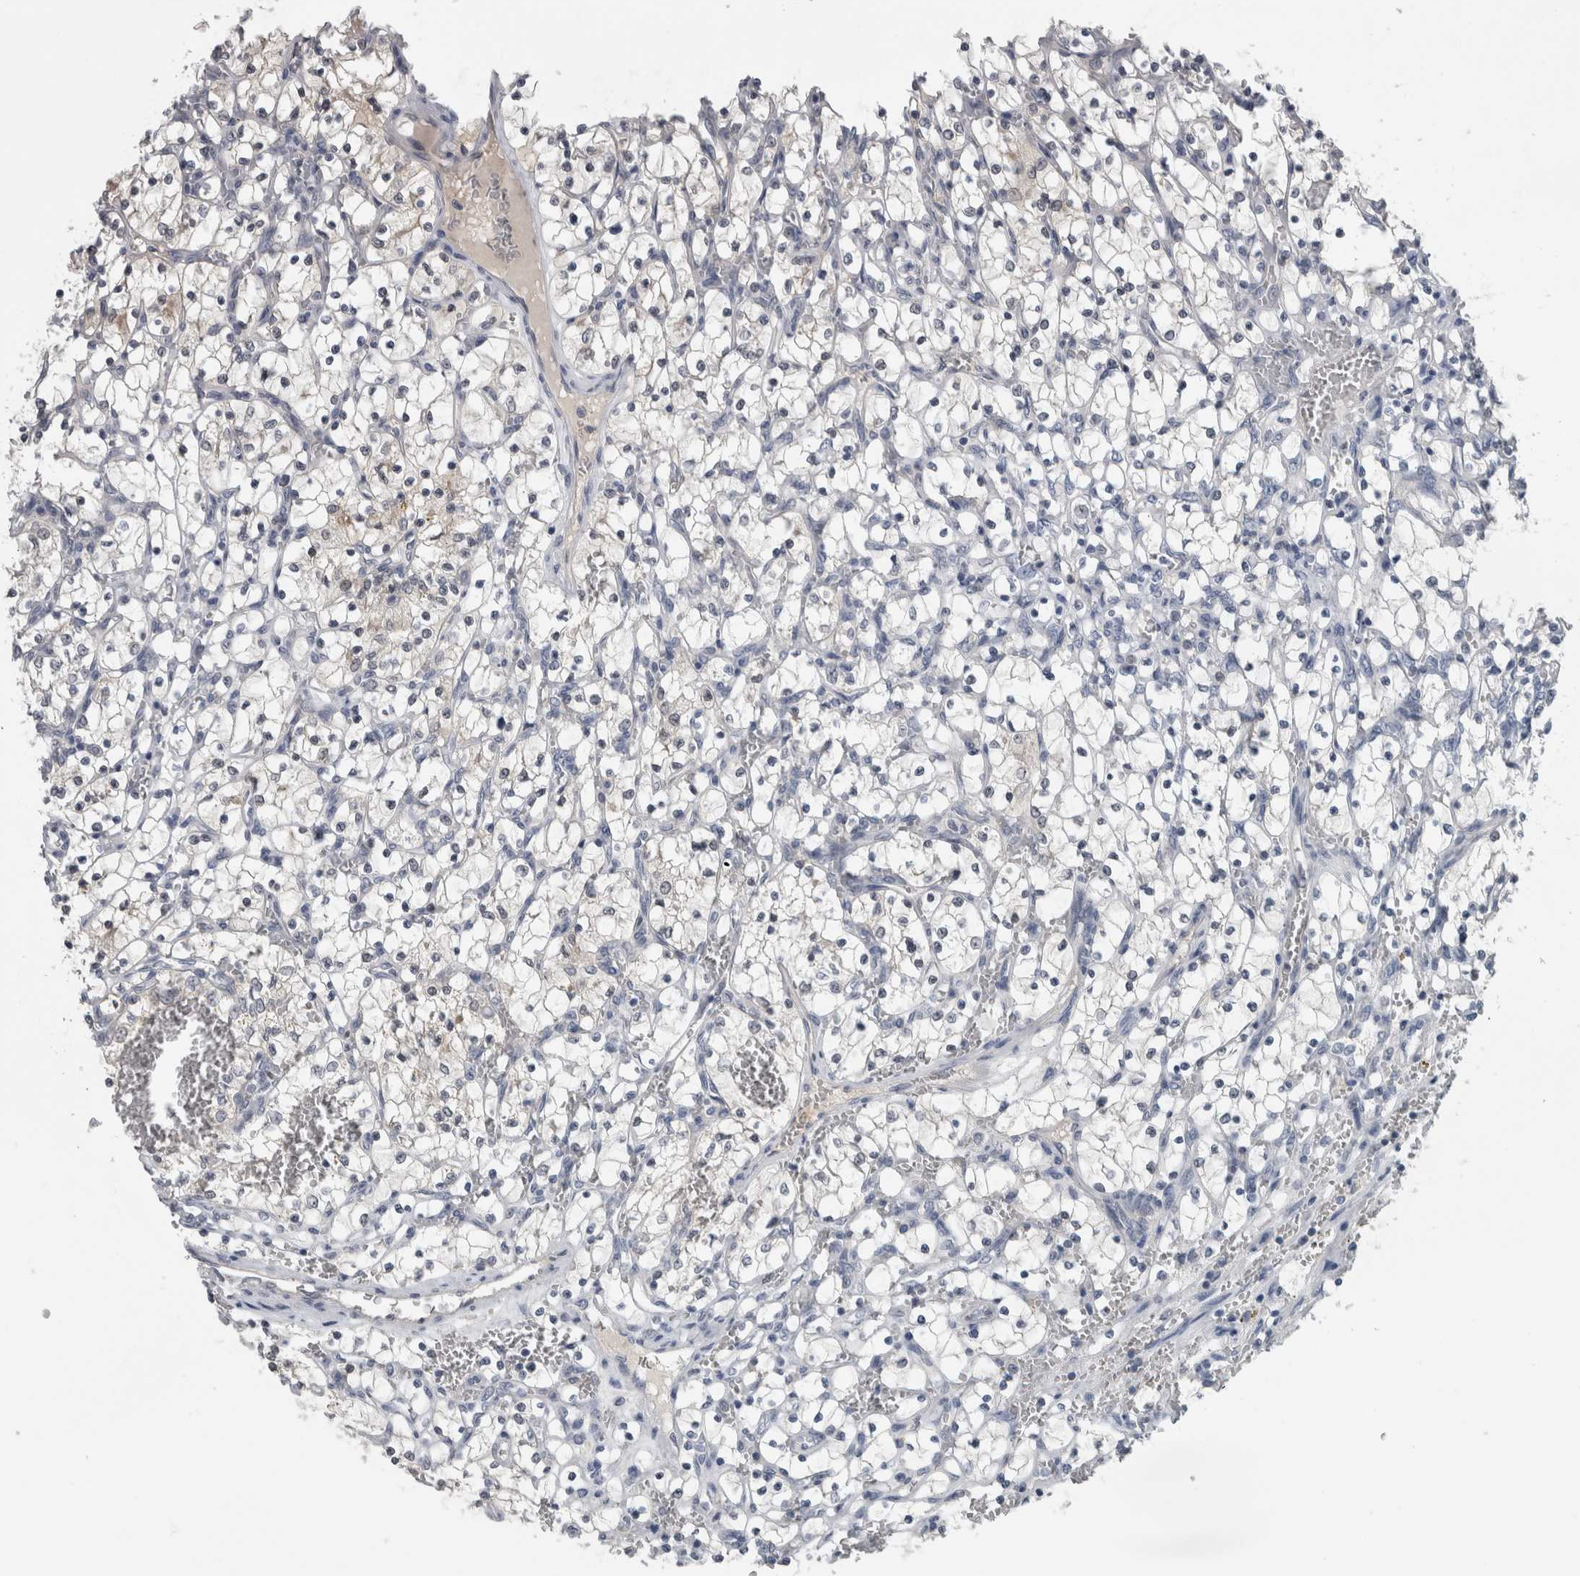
{"staining": {"intensity": "negative", "quantity": "none", "location": "none"}, "tissue": "renal cancer", "cell_type": "Tumor cells", "image_type": "cancer", "snomed": [{"axis": "morphology", "description": "Adenocarcinoma, NOS"}, {"axis": "topography", "description": "Kidney"}], "caption": "Renal adenocarcinoma stained for a protein using immunohistochemistry reveals no positivity tumor cells.", "gene": "NAPRT", "patient": {"sex": "female", "age": 69}}